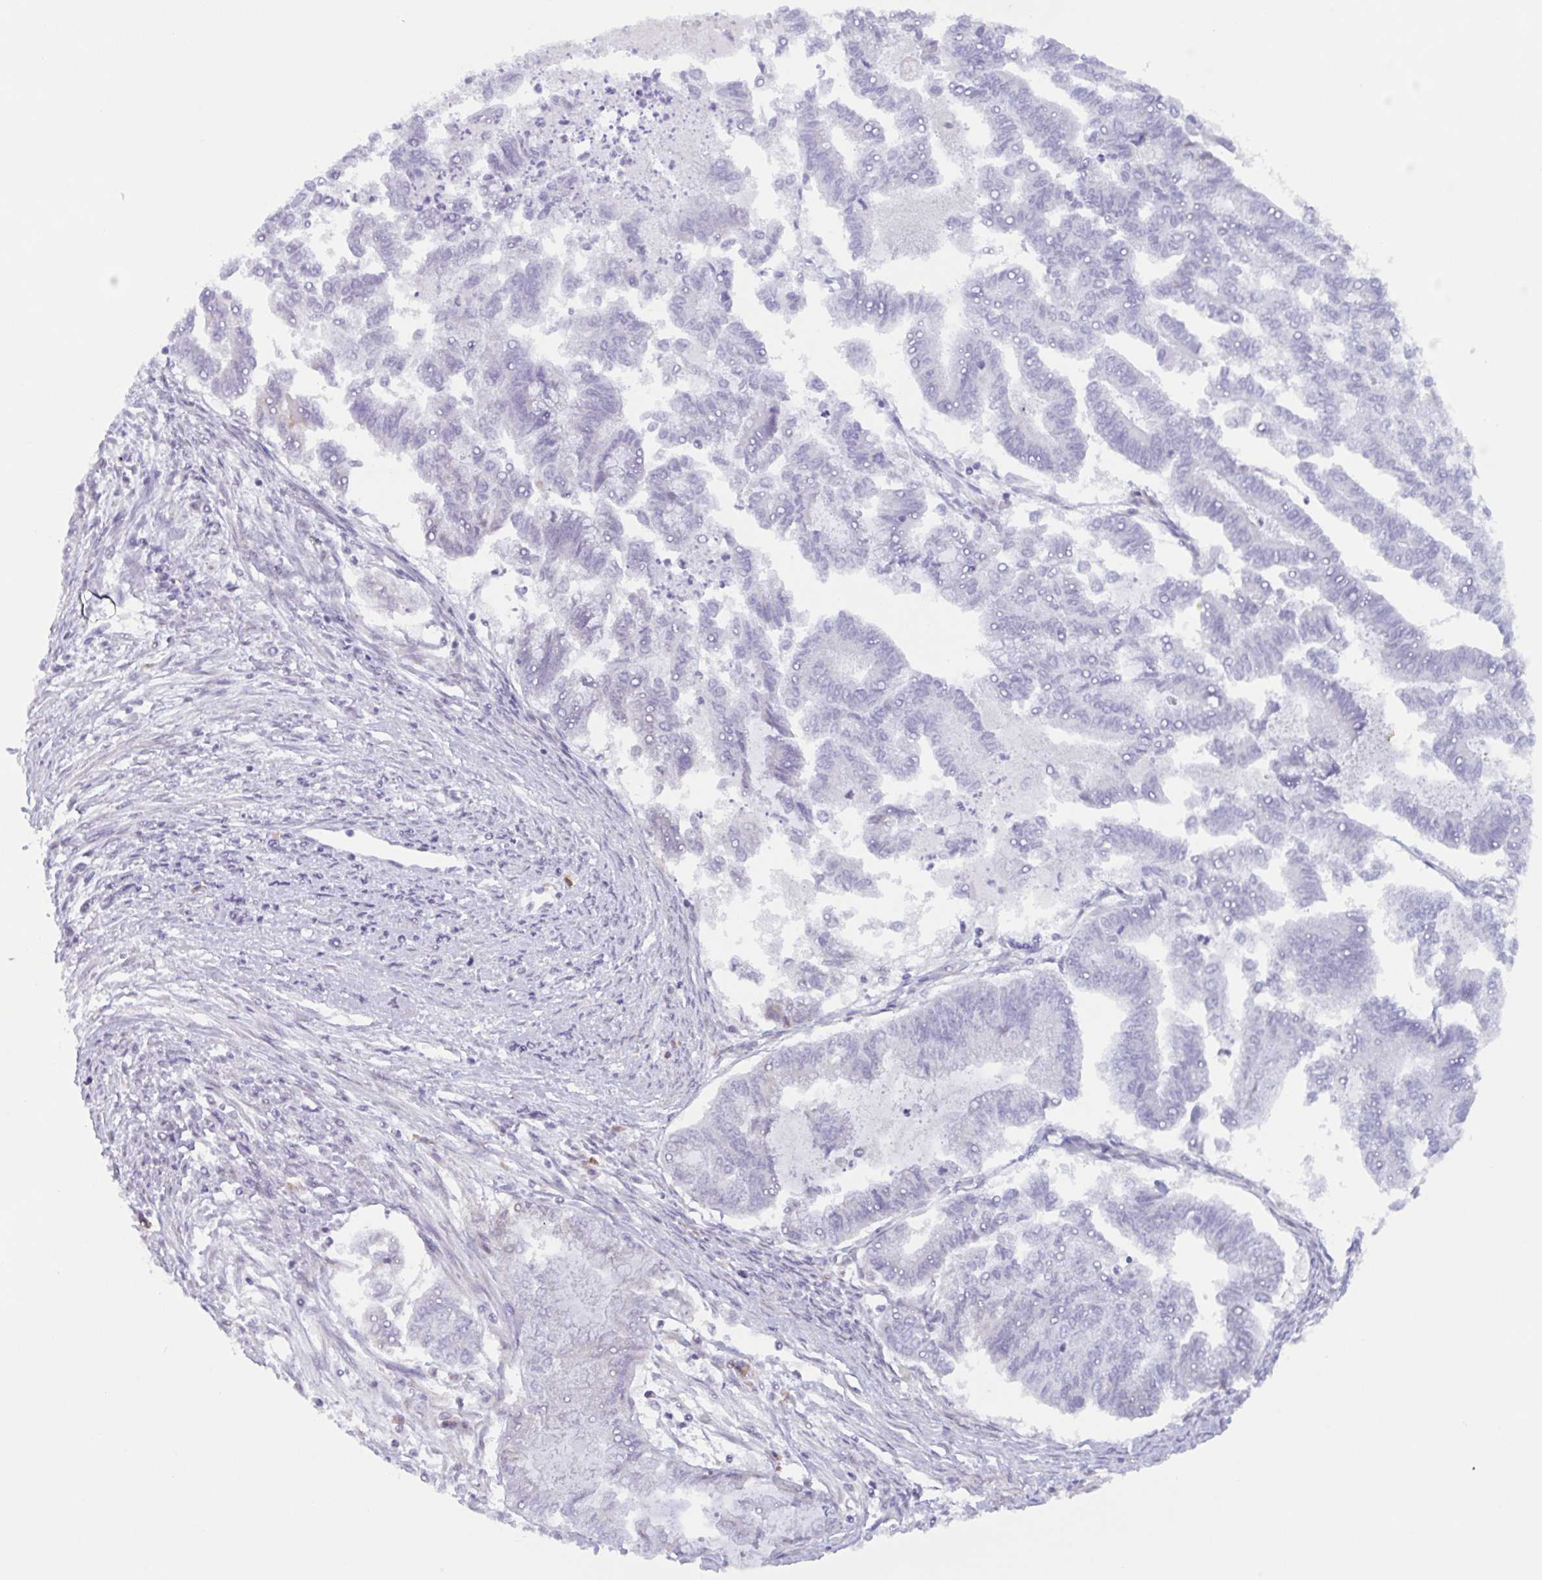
{"staining": {"intensity": "negative", "quantity": "none", "location": "none"}, "tissue": "endometrial cancer", "cell_type": "Tumor cells", "image_type": "cancer", "snomed": [{"axis": "morphology", "description": "Adenocarcinoma, NOS"}, {"axis": "topography", "description": "Endometrium"}], "caption": "Tumor cells are negative for brown protein staining in endometrial cancer (adenocarcinoma).", "gene": "PLG", "patient": {"sex": "female", "age": 79}}